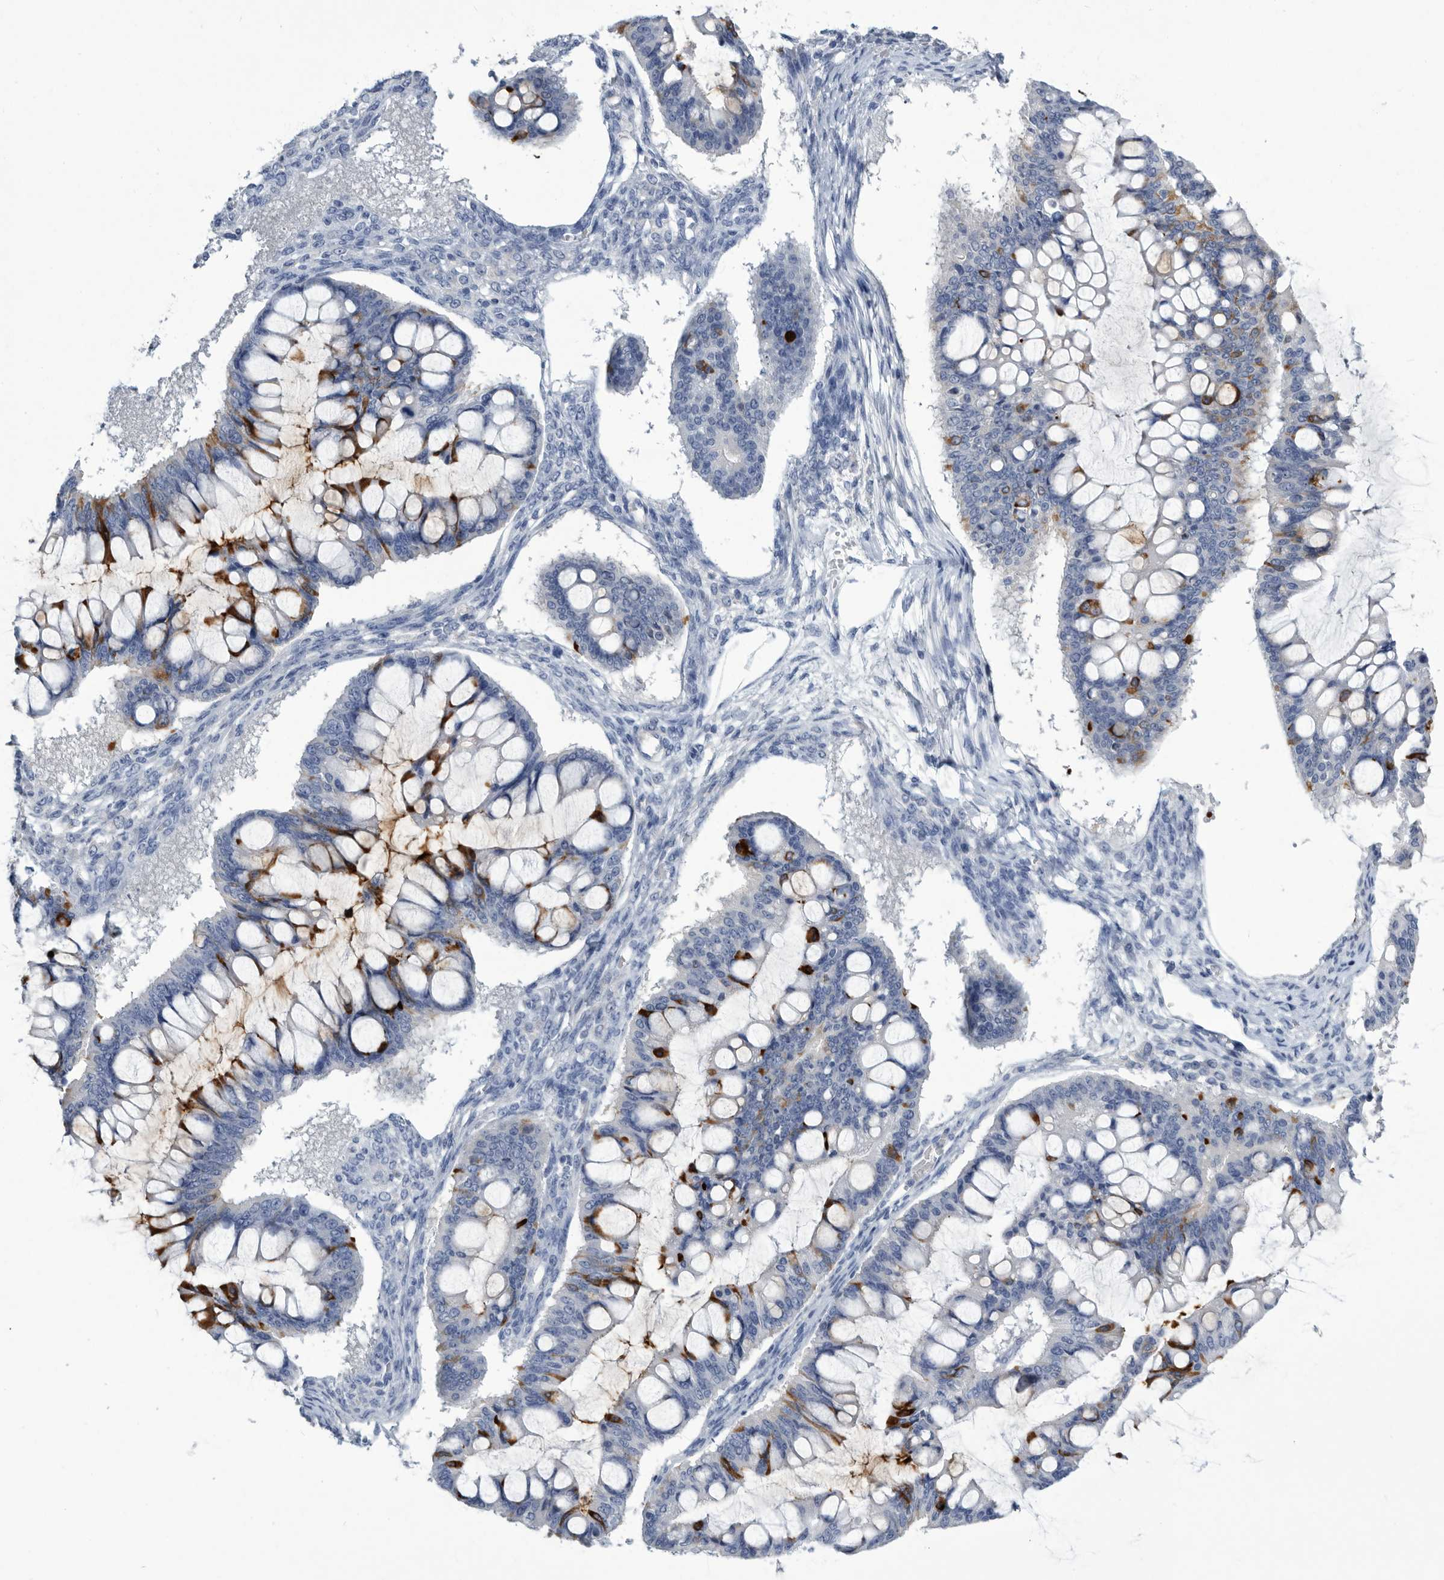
{"staining": {"intensity": "strong", "quantity": "<25%", "location": "cytoplasmic/membranous"}, "tissue": "ovarian cancer", "cell_type": "Tumor cells", "image_type": "cancer", "snomed": [{"axis": "morphology", "description": "Cystadenocarcinoma, mucinous, NOS"}, {"axis": "topography", "description": "Ovary"}], "caption": "A micrograph showing strong cytoplasmic/membranous staining in about <25% of tumor cells in ovarian mucinous cystadenocarcinoma, as visualized by brown immunohistochemical staining.", "gene": "BTBD6", "patient": {"sex": "female", "age": 73}}